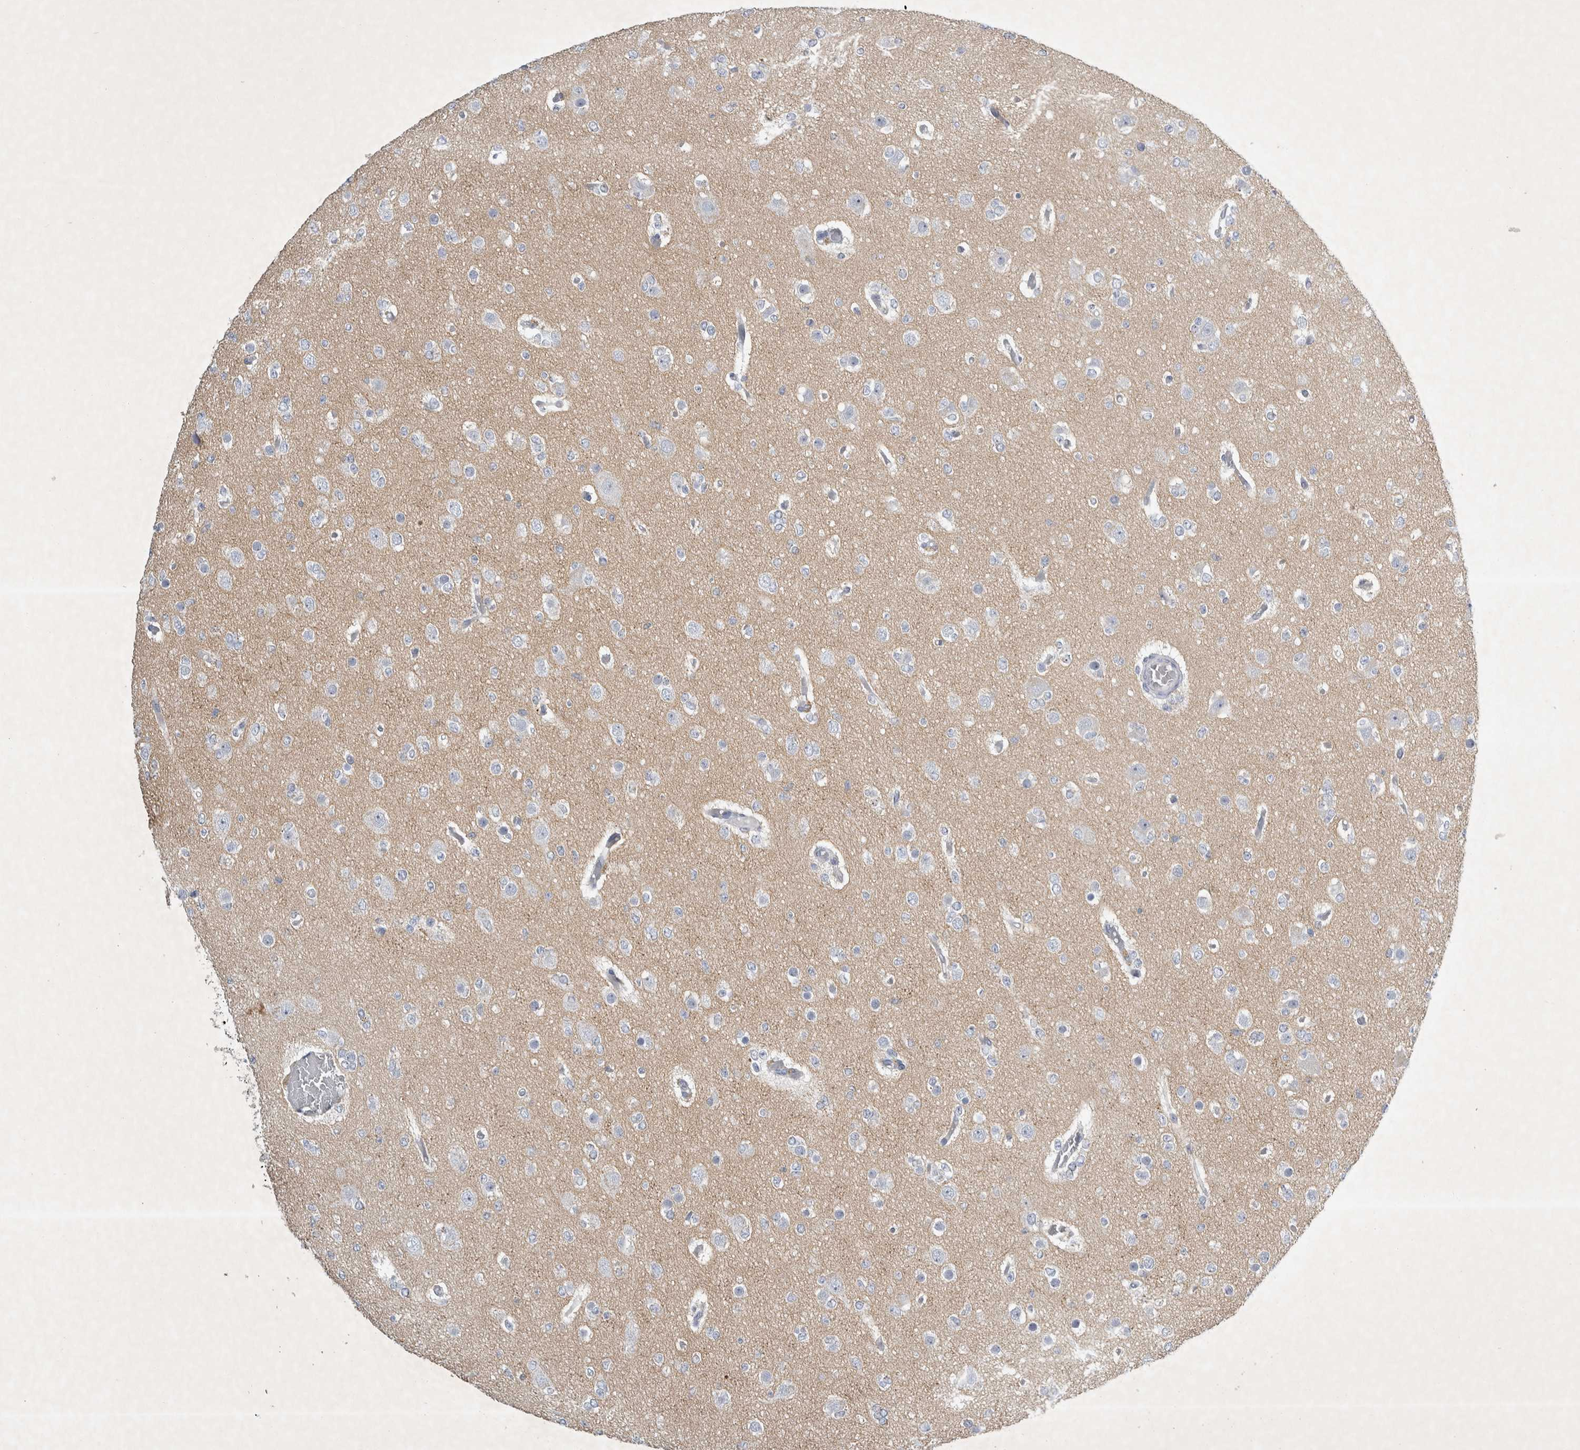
{"staining": {"intensity": "negative", "quantity": "none", "location": "none"}, "tissue": "glioma", "cell_type": "Tumor cells", "image_type": "cancer", "snomed": [{"axis": "morphology", "description": "Glioma, malignant, Low grade"}, {"axis": "topography", "description": "Brain"}], "caption": "IHC of malignant low-grade glioma shows no expression in tumor cells.", "gene": "FXYD7", "patient": {"sex": "female", "age": 22}}